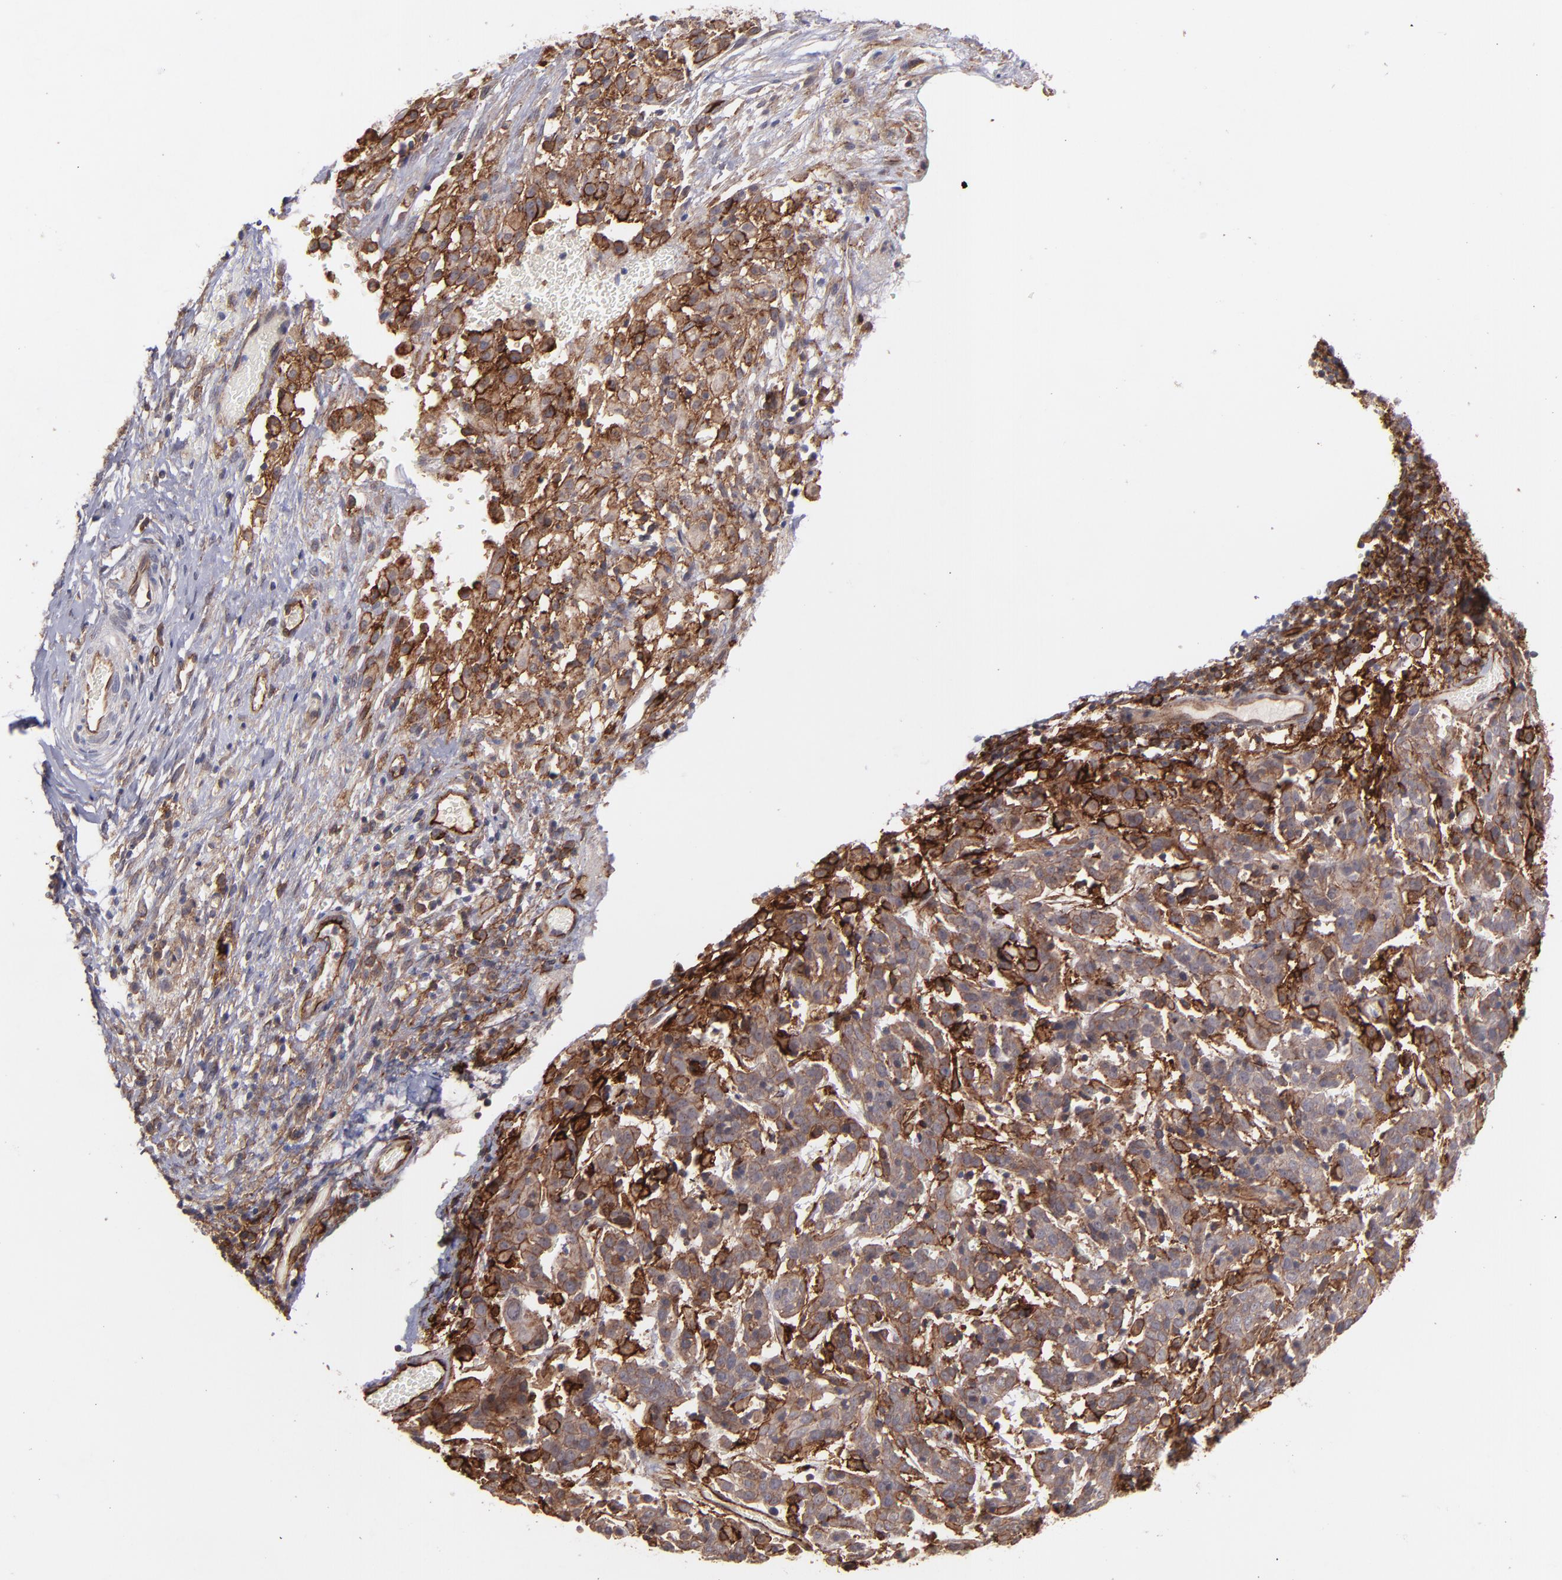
{"staining": {"intensity": "moderate", "quantity": "25%-75%", "location": "cytoplasmic/membranous"}, "tissue": "cervical cancer", "cell_type": "Tumor cells", "image_type": "cancer", "snomed": [{"axis": "morphology", "description": "Normal tissue, NOS"}, {"axis": "morphology", "description": "Squamous cell carcinoma, NOS"}, {"axis": "topography", "description": "Cervix"}], "caption": "Immunohistochemical staining of human cervical squamous cell carcinoma reveals medium levels of moderate cytoplasmic/membranous protein staining in about 25%-75% of tumor cells. (Stains: DAB (3,3'-diaminobenzidine) in brown, nuclei in blue, Microscopy: brightfield microscopy at high magnification).", "gene": "ICAM1", "patient": {"sex": "female", "age": 67}}